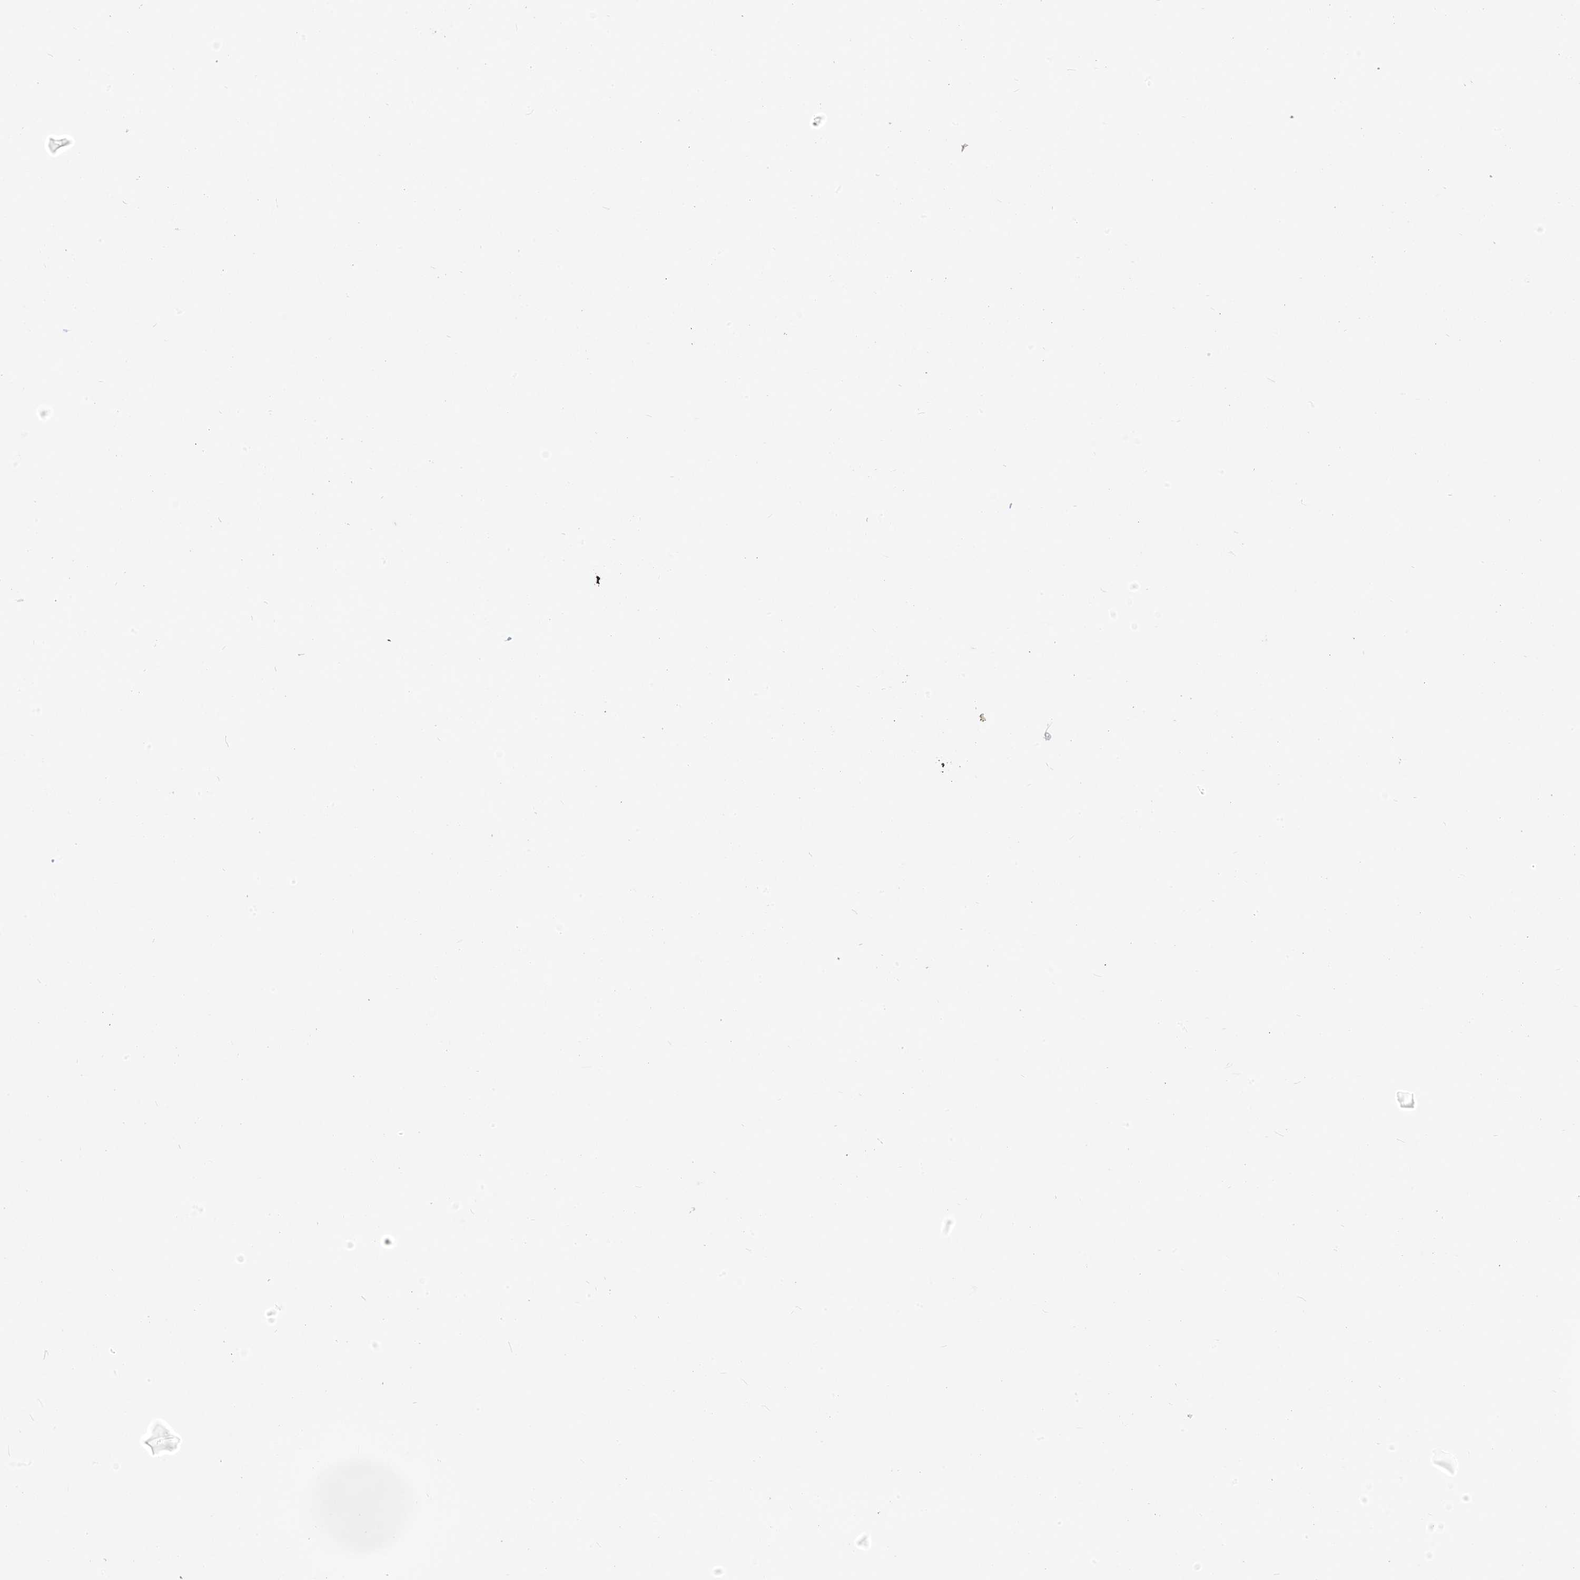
{"staining": {"intensity": "moderate", "quantity": "25%-75%", "location": "cytoplasmic/membranous"}, "tissue": "lung", "cell_type": "Alveolar cells", "image_type": "normal", "snomed": [{"axis": "morphology", "description": "Normal tissue, NOS"}, {"axis": "topography", "description": "Bronchus"}, {"axis": "topography", "description": "Lung"}], "caption": "Alveolar cells exhibit medium levels of moderate cytoplasmic/membranous expression in about 25%-75% of cells in normal human lung. Nuclei are stained in blue.", "gene": "KATNIP", "patient": {"sex": "female", "age": 49}}